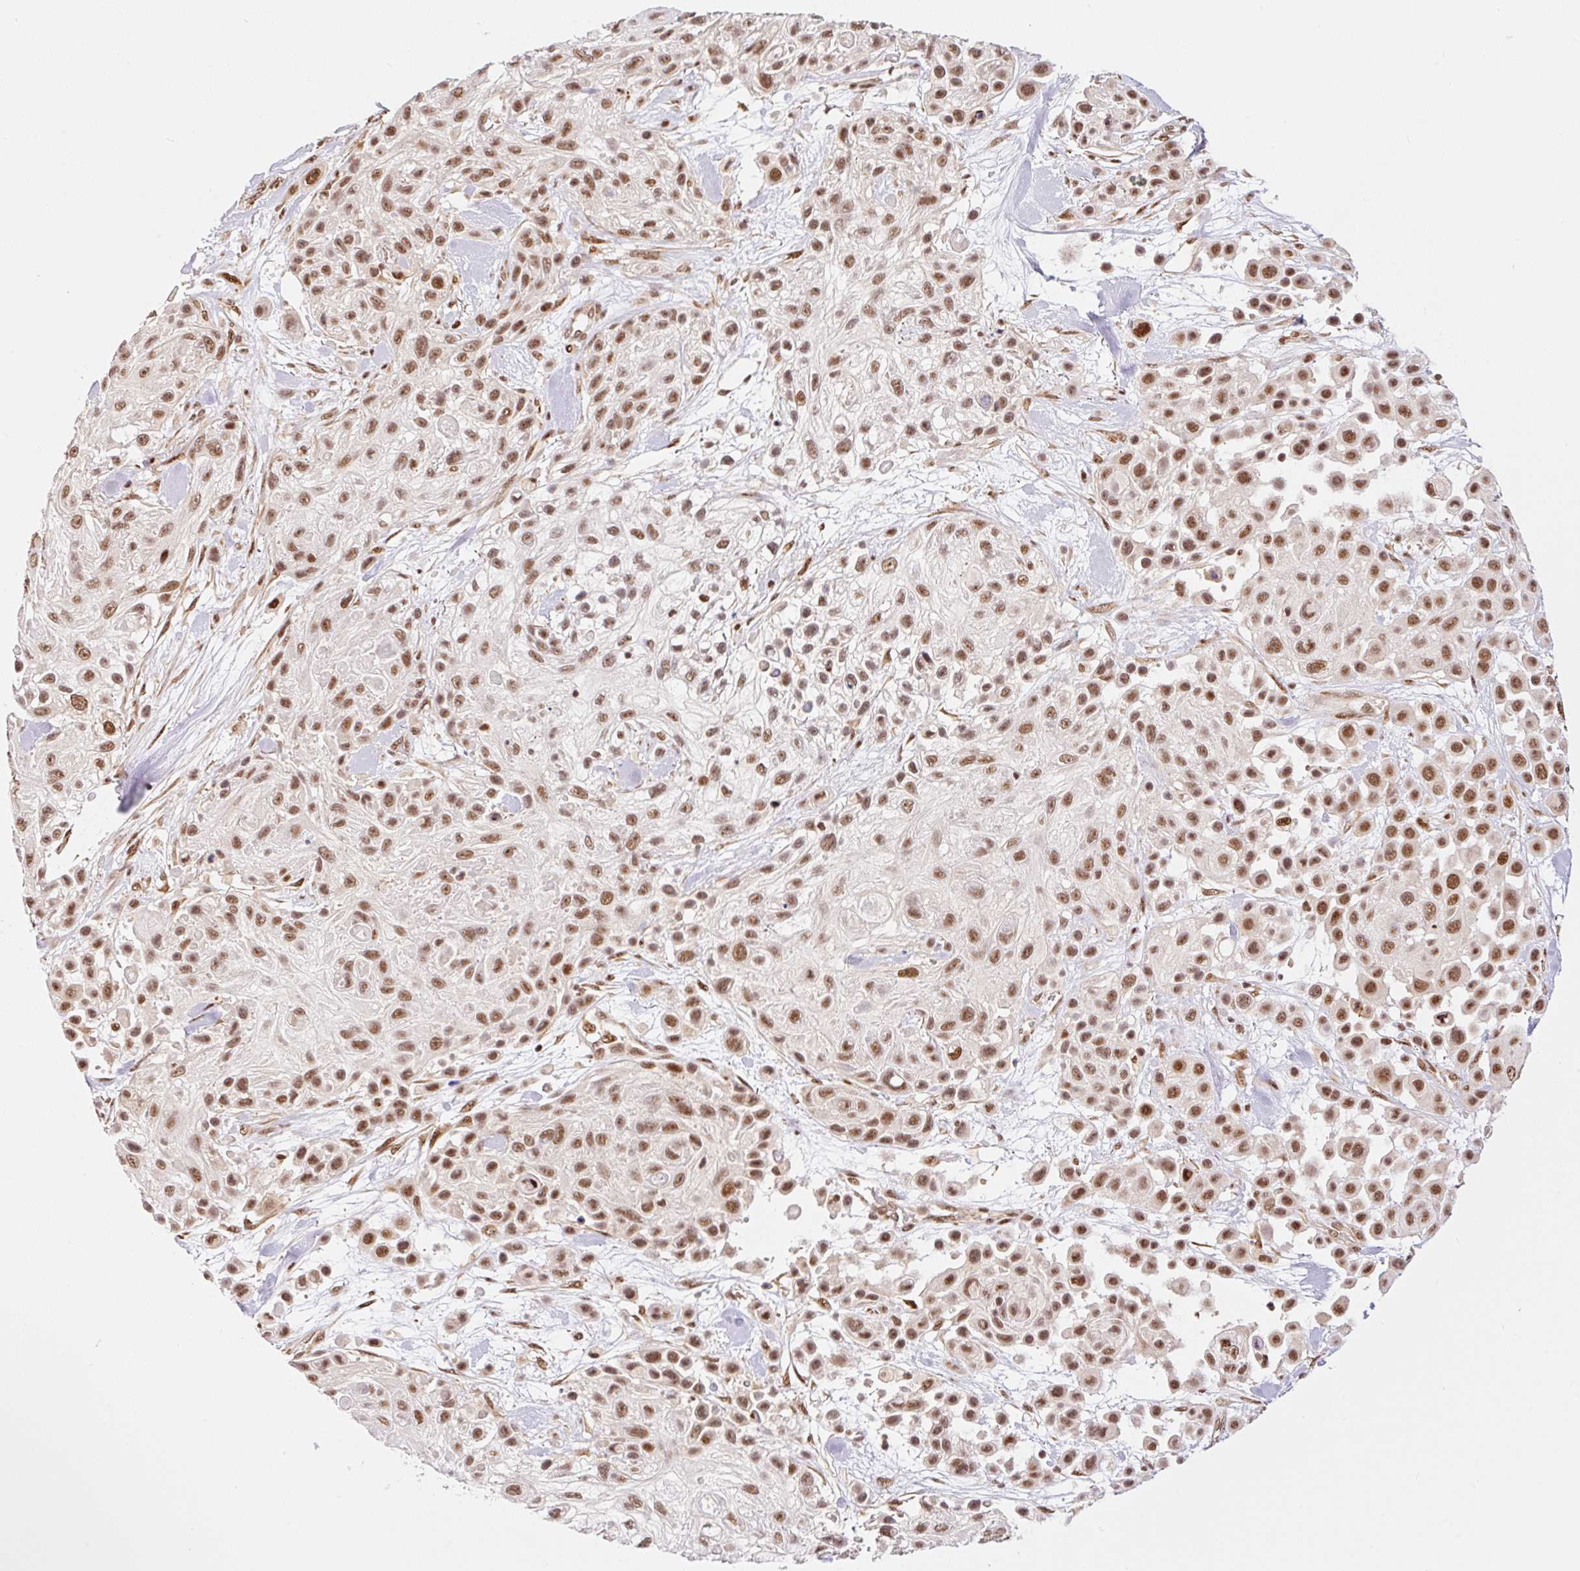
{"staining": {"intensity": "moderate", "quantity": ">75%", "location": "nuclear"}, "tissue": "skin cancer", "cell_type": "Tumor cells", "image_type": "cancer", "snomed": [{"axis": "morphology", "description": "Squamous cell carcinoma, NOS"}, {"axis": "topography", "description": "Skin"}], "caption": "Protein expression by immunohistochemistry (IHC) reveals moderate nuclear staining in about >75% of tumor cells in skin cancer (squamous cell carcinoma). (Brightfield microscopy of DAB IHC at high magnification).", "gene": "INTS8", "patient": {"sex": "male", "age": 67}}